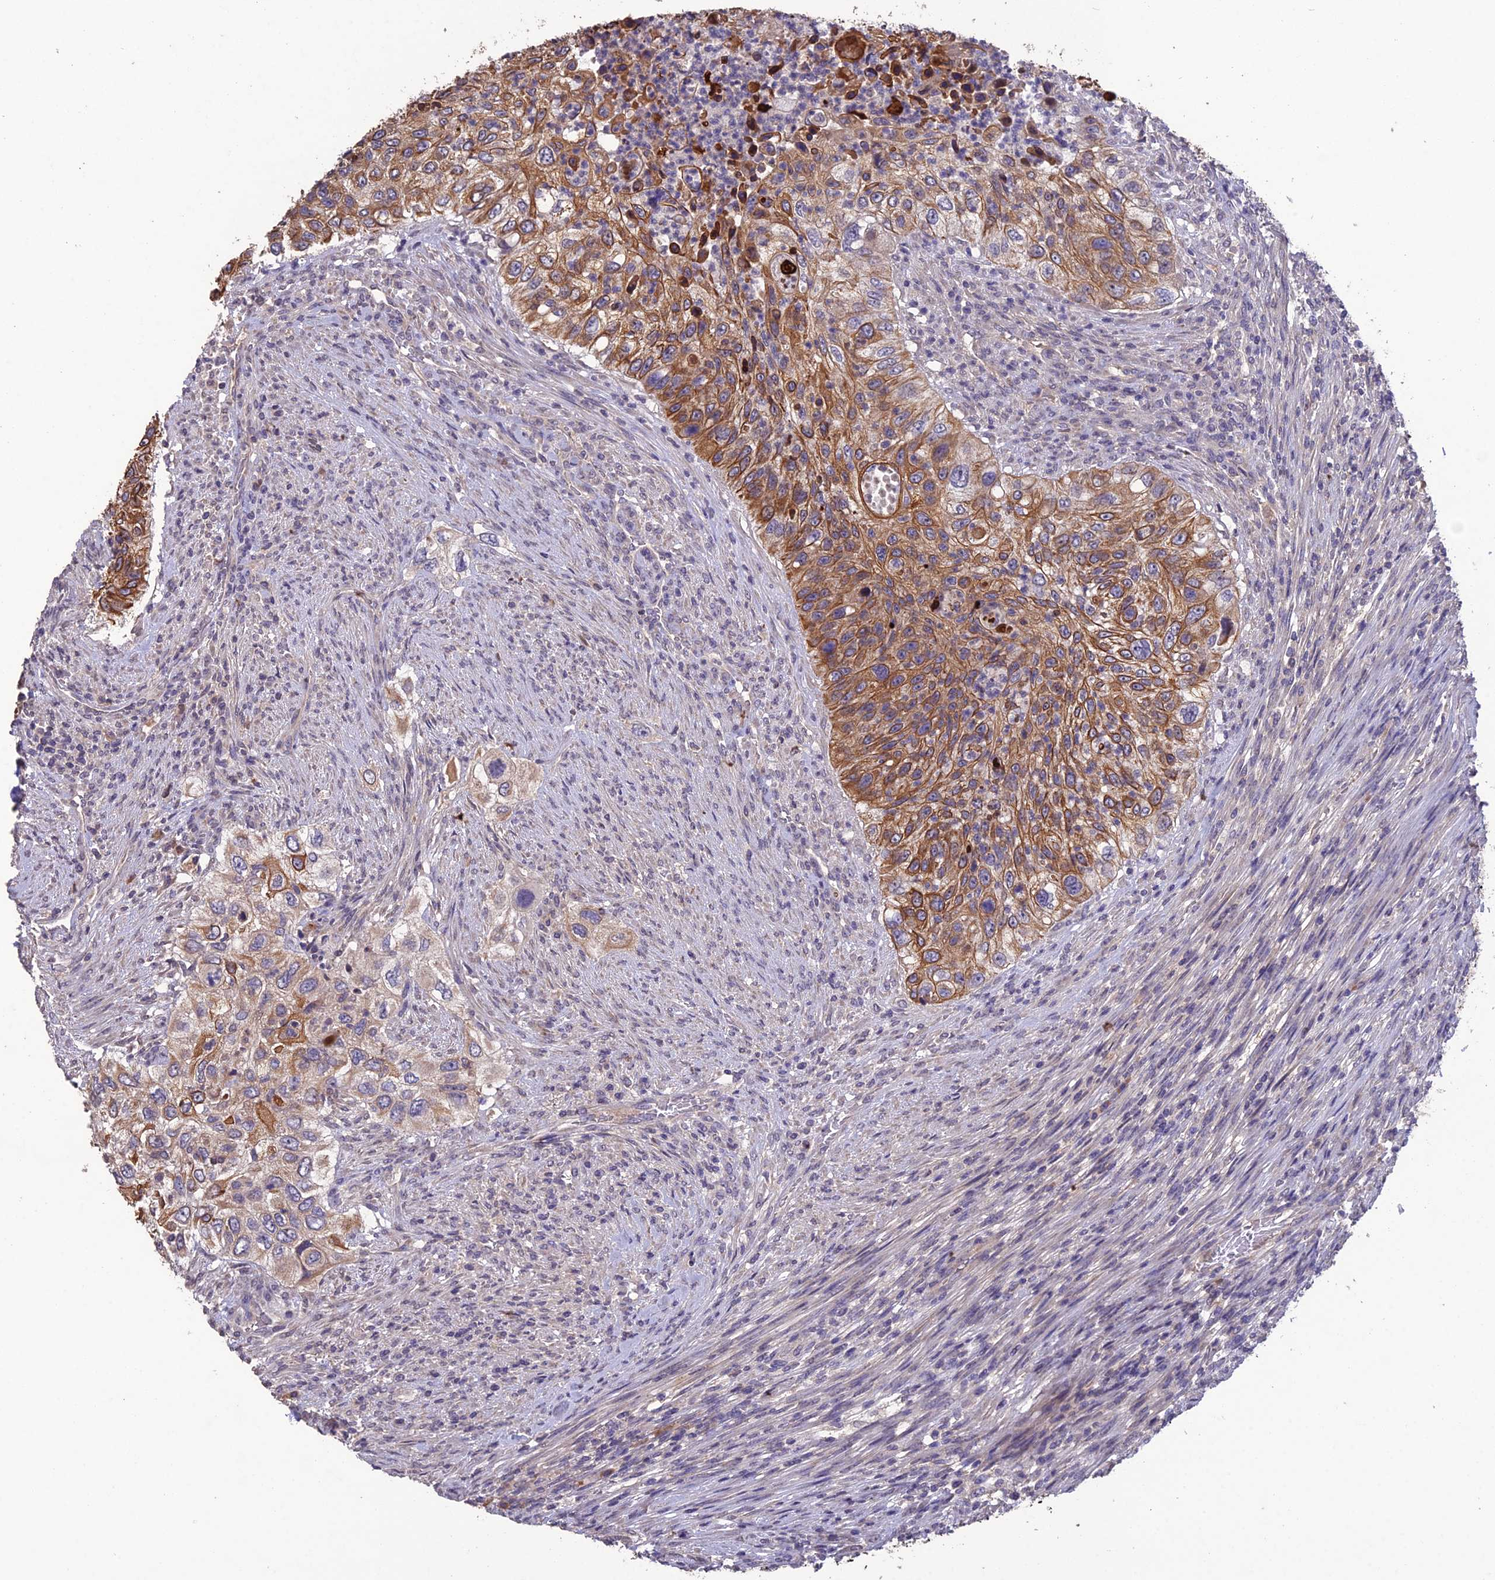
{"staining": {"intensity": "moderate", "quantity": ">75%", "location": "cytoplasmic/membranous"}, "tissue": "urothelial cancer", "cell_type": "Tumor cells", "image_type": "cancer", "snomed": [{"axis": "morphology", "description": "Urothelial carcinoma, High grade"}, {"axis": "topography", "description": "Urinary bladder"}], "caption": "An IHC histopathology image of neoplastic tissue is shown. Protein staining in brown highlights moderate cytoplasmic/membranous positivity in urothelial cancer within tumor cells.", "gene": "SLC39A13", "patient": {"sex": "female", "age": 60}}